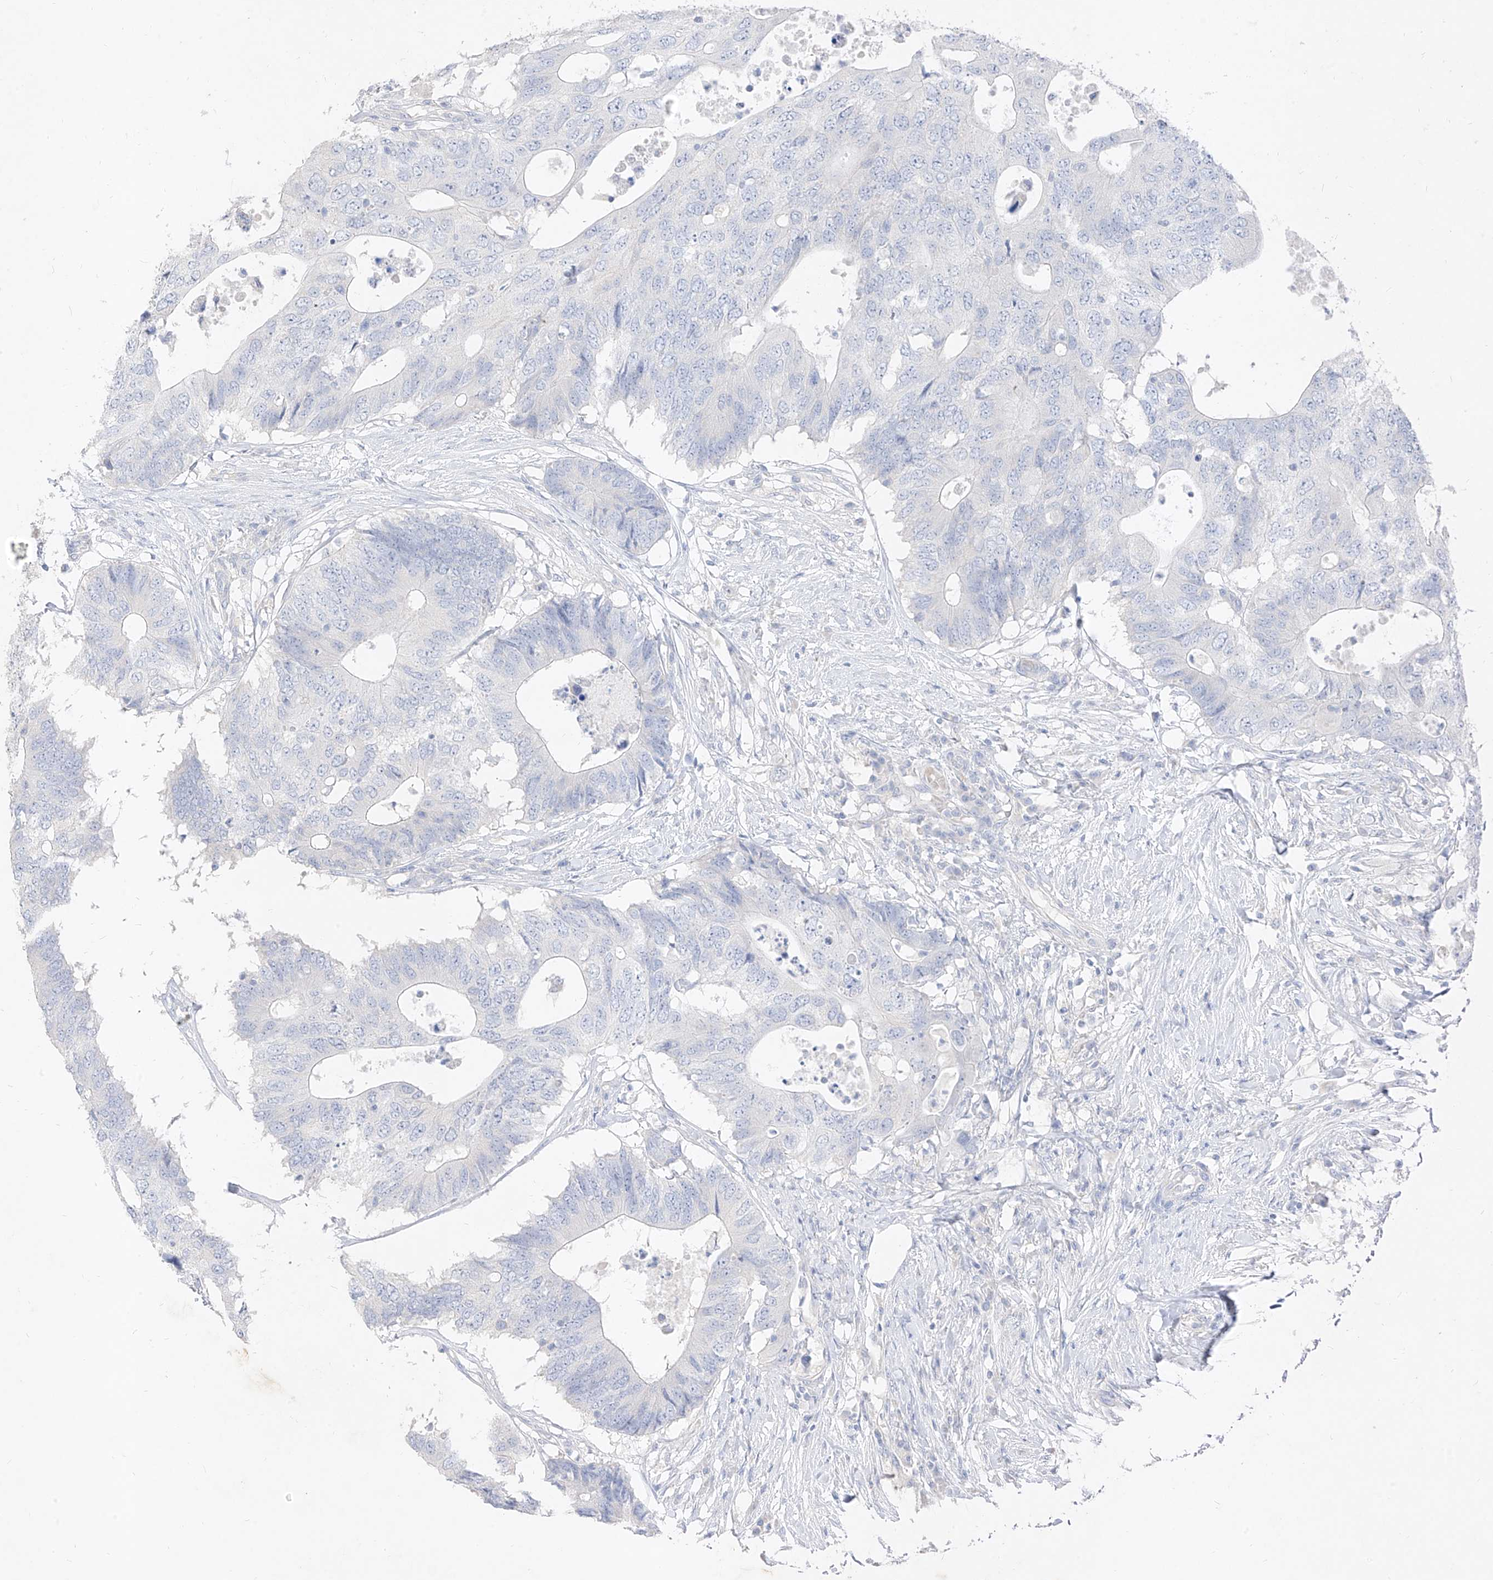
{"staining": {"intensity": "negative", "quantity": "none", "location": "none"}, "tissue": "colorectal cancer", "cell_type": "Tumor cells", "image_type": "cancer", "snomed": [{"axis": "morphology", "description": "Adenocarcinoma, NOS"}, {"axis": "topography", "description": "Colon"}], "caption": "IHC of adenocarcinoma (colorectal) demonstrates no positivity in tumor cells. (Stains: DAB IHC with hematoxylin counter stain, Microscopy: brightfield microscopy at high magnification).", "gene": "ZZEF1", "patient": {"sex": "male", "age": 71}}